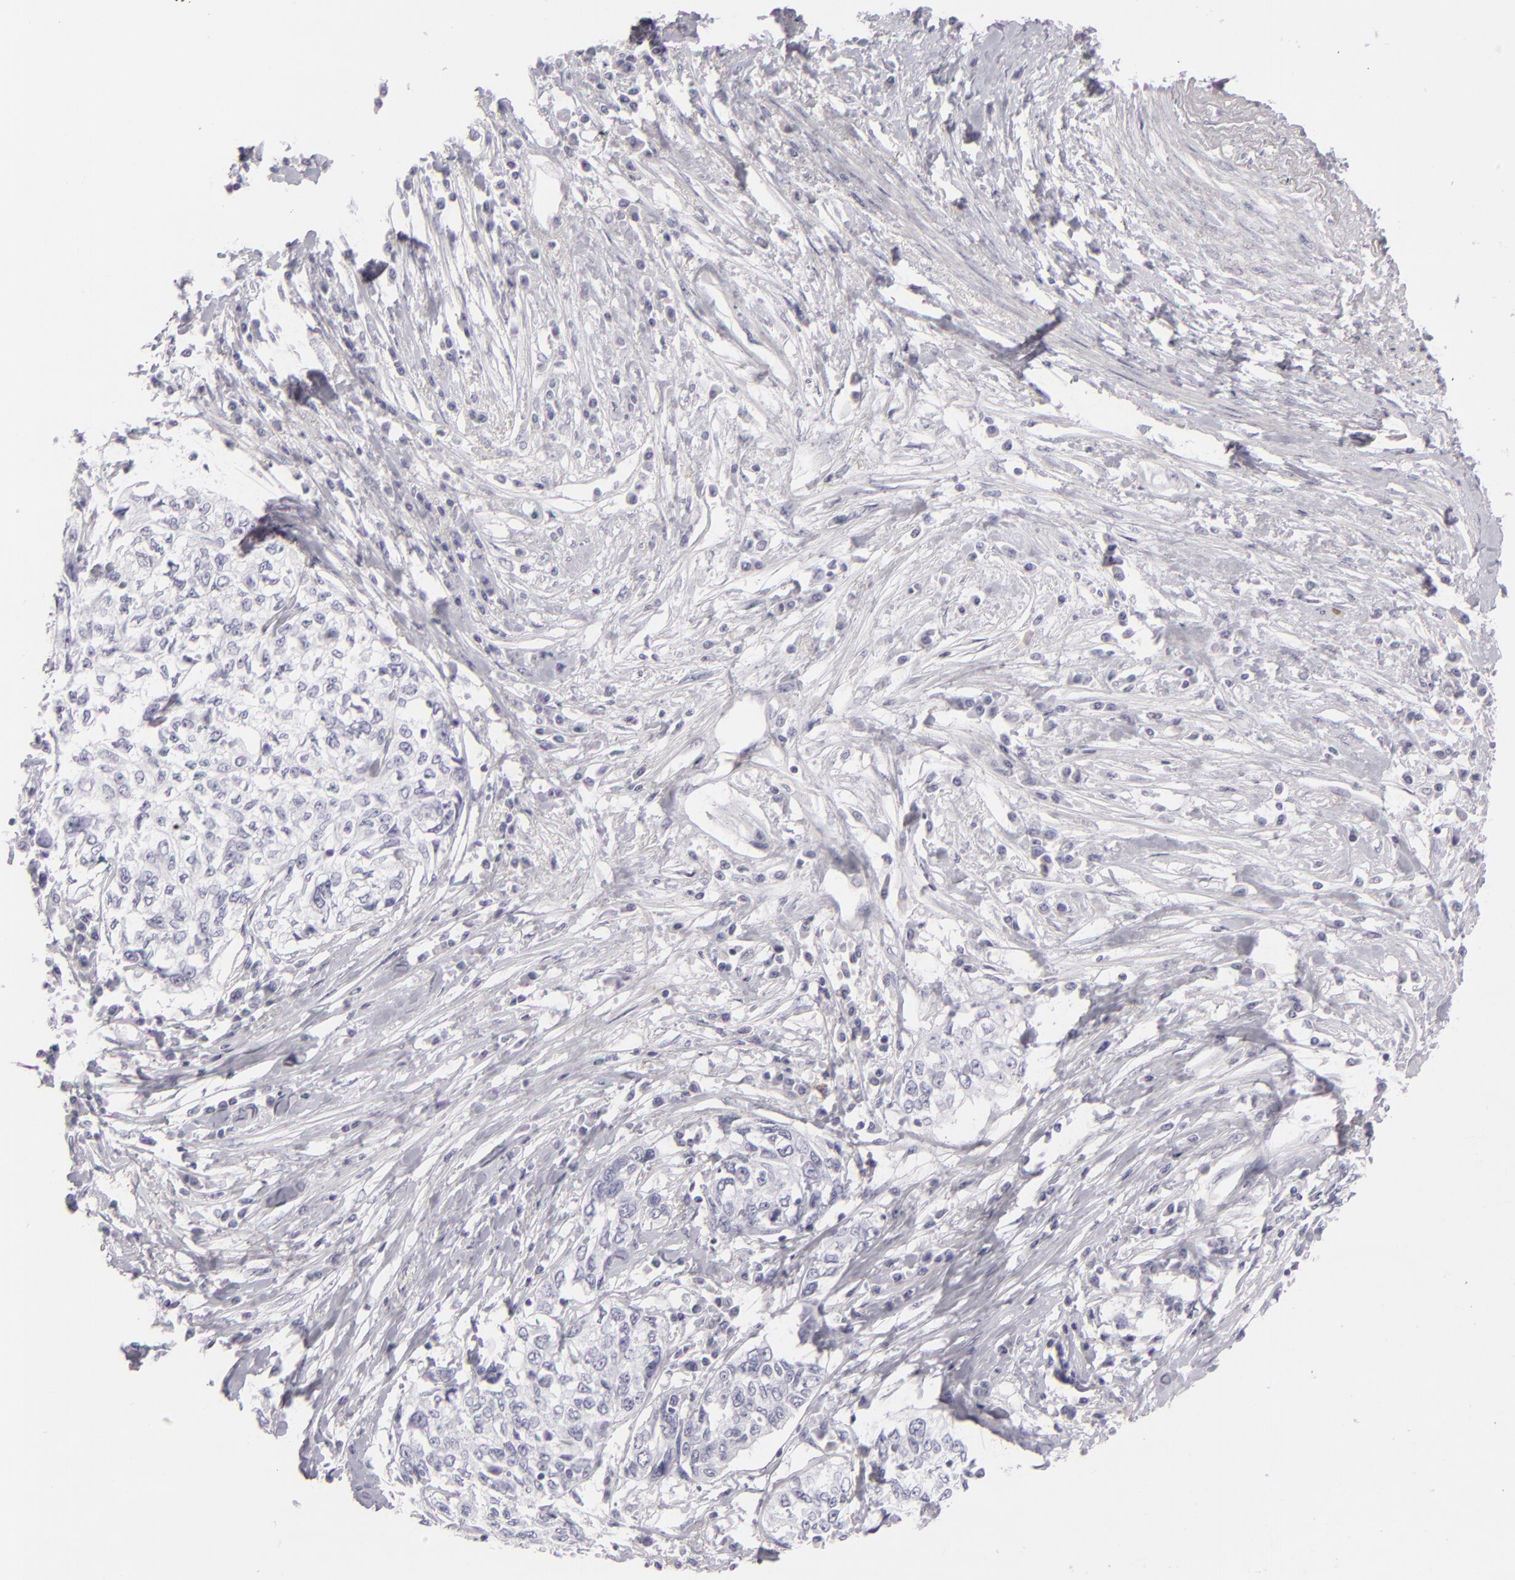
{"staining": {"intensity": "negative", "quantity": "none", "location": "none"}, "tissue": "cervical cancer", "cell_type": "Tumor cells", "image_type": "cancer", "snomed": [{"axis": "morphology", "description": "Squamous cell carcinoma, NOS"}, {"axis": "topography", "description": "Cervix"}], "caption": "An image of human squamous cell carcinoma (cervical) is negative for staining in tumor cells.", "gene": "CDX2", "patient": {"sex": "female", "age": 57}}